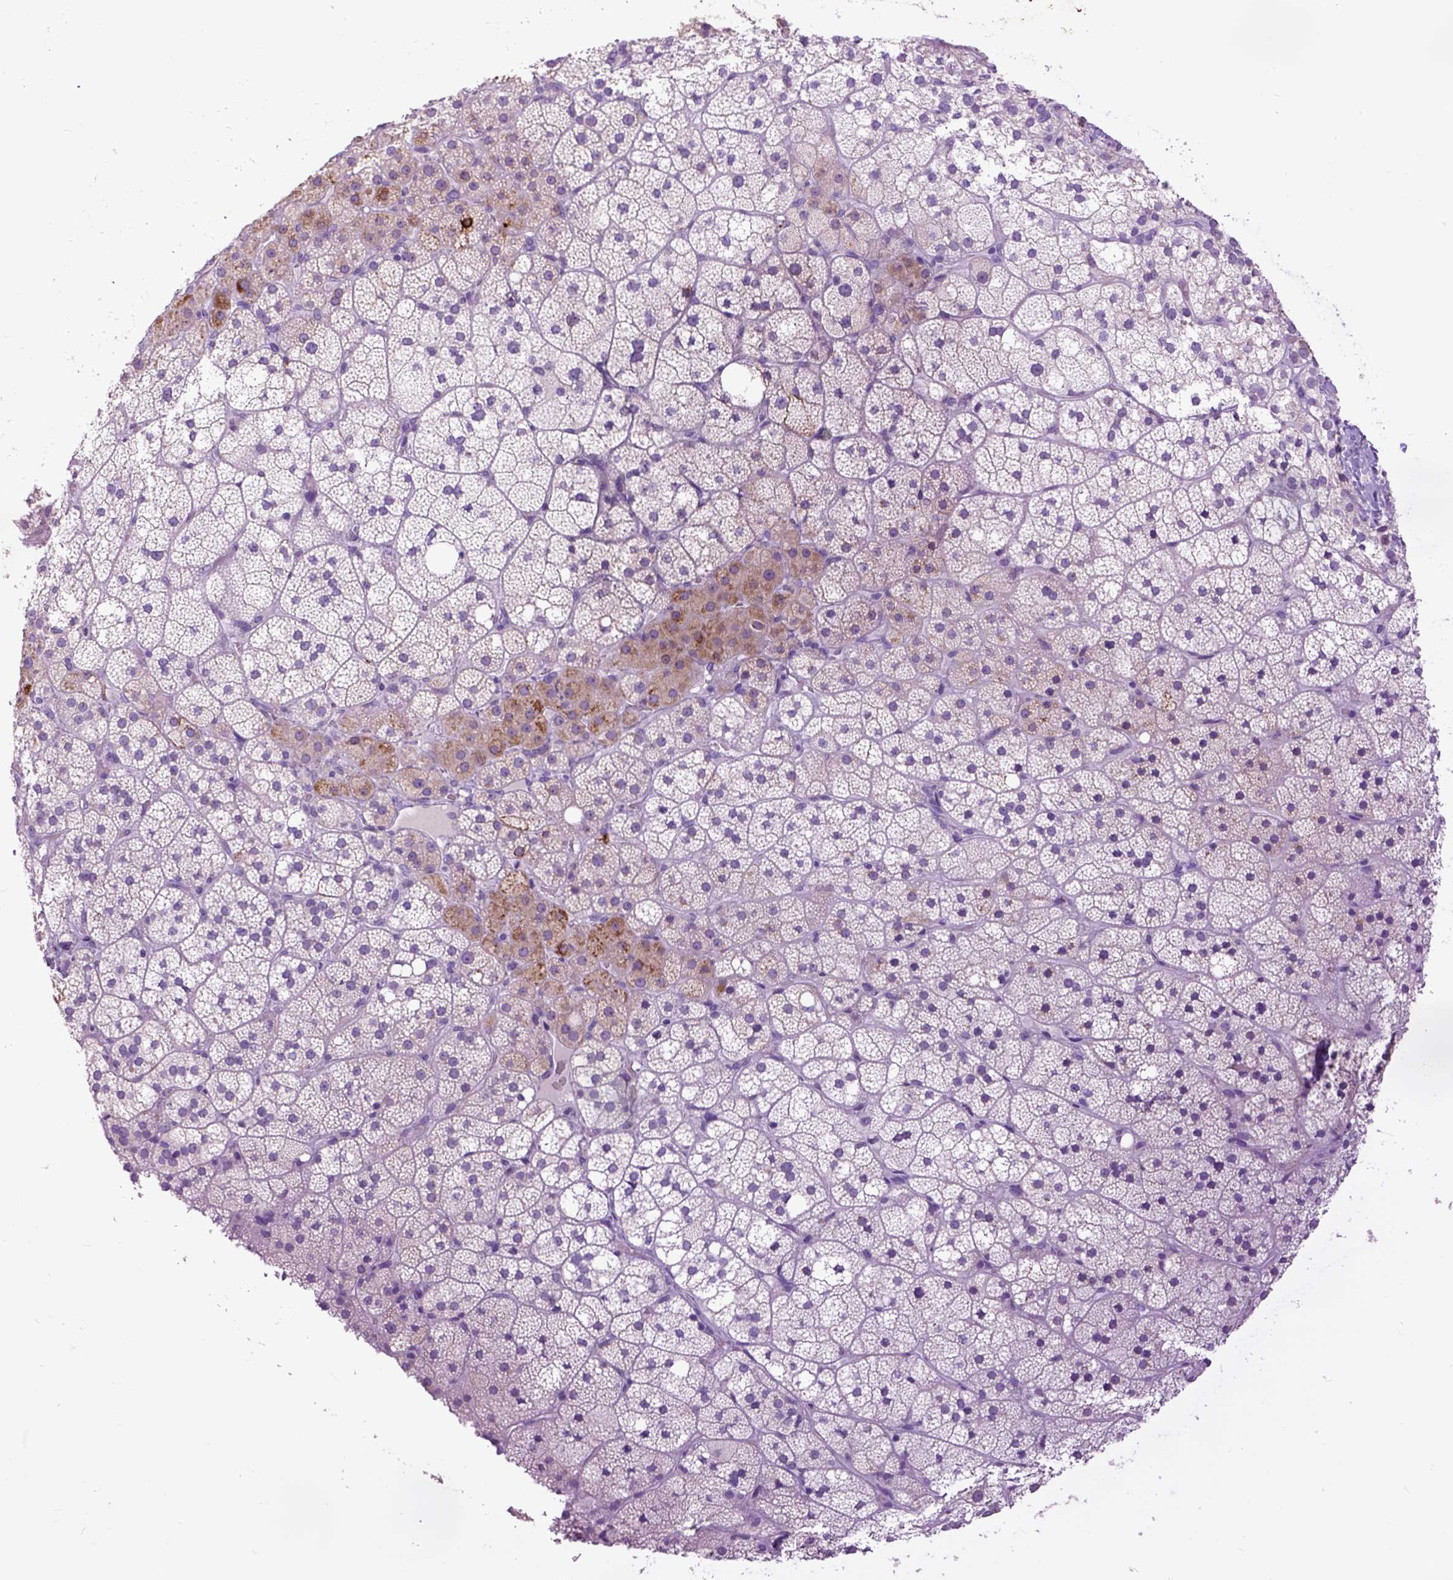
{"staining": {"intensity": "moderate", "quantity": "<25%", "location": "cytoplasmic/membranous"}, "tissue": "adrenal gland", "cell_type": "Glandular cells", "image_type": "normal", "snomed": [{"axis": "morphology", "description": "Normal tissue, NOS"}, {"axis": "topography", "description": "Adrenal gland"}], "caption": "Immunohistochemistry (IHC) image of unremarkable adrenal gland: human adrenal gland stained using IHC shows low levels of moderate protein expression localized specifically in the cytoplasmic/membranous of glandular cells, appearing as a cytoplasmic/membranous brown color.", "gene": "RAB25", "patient": {"sex": "male", "age": 53}}